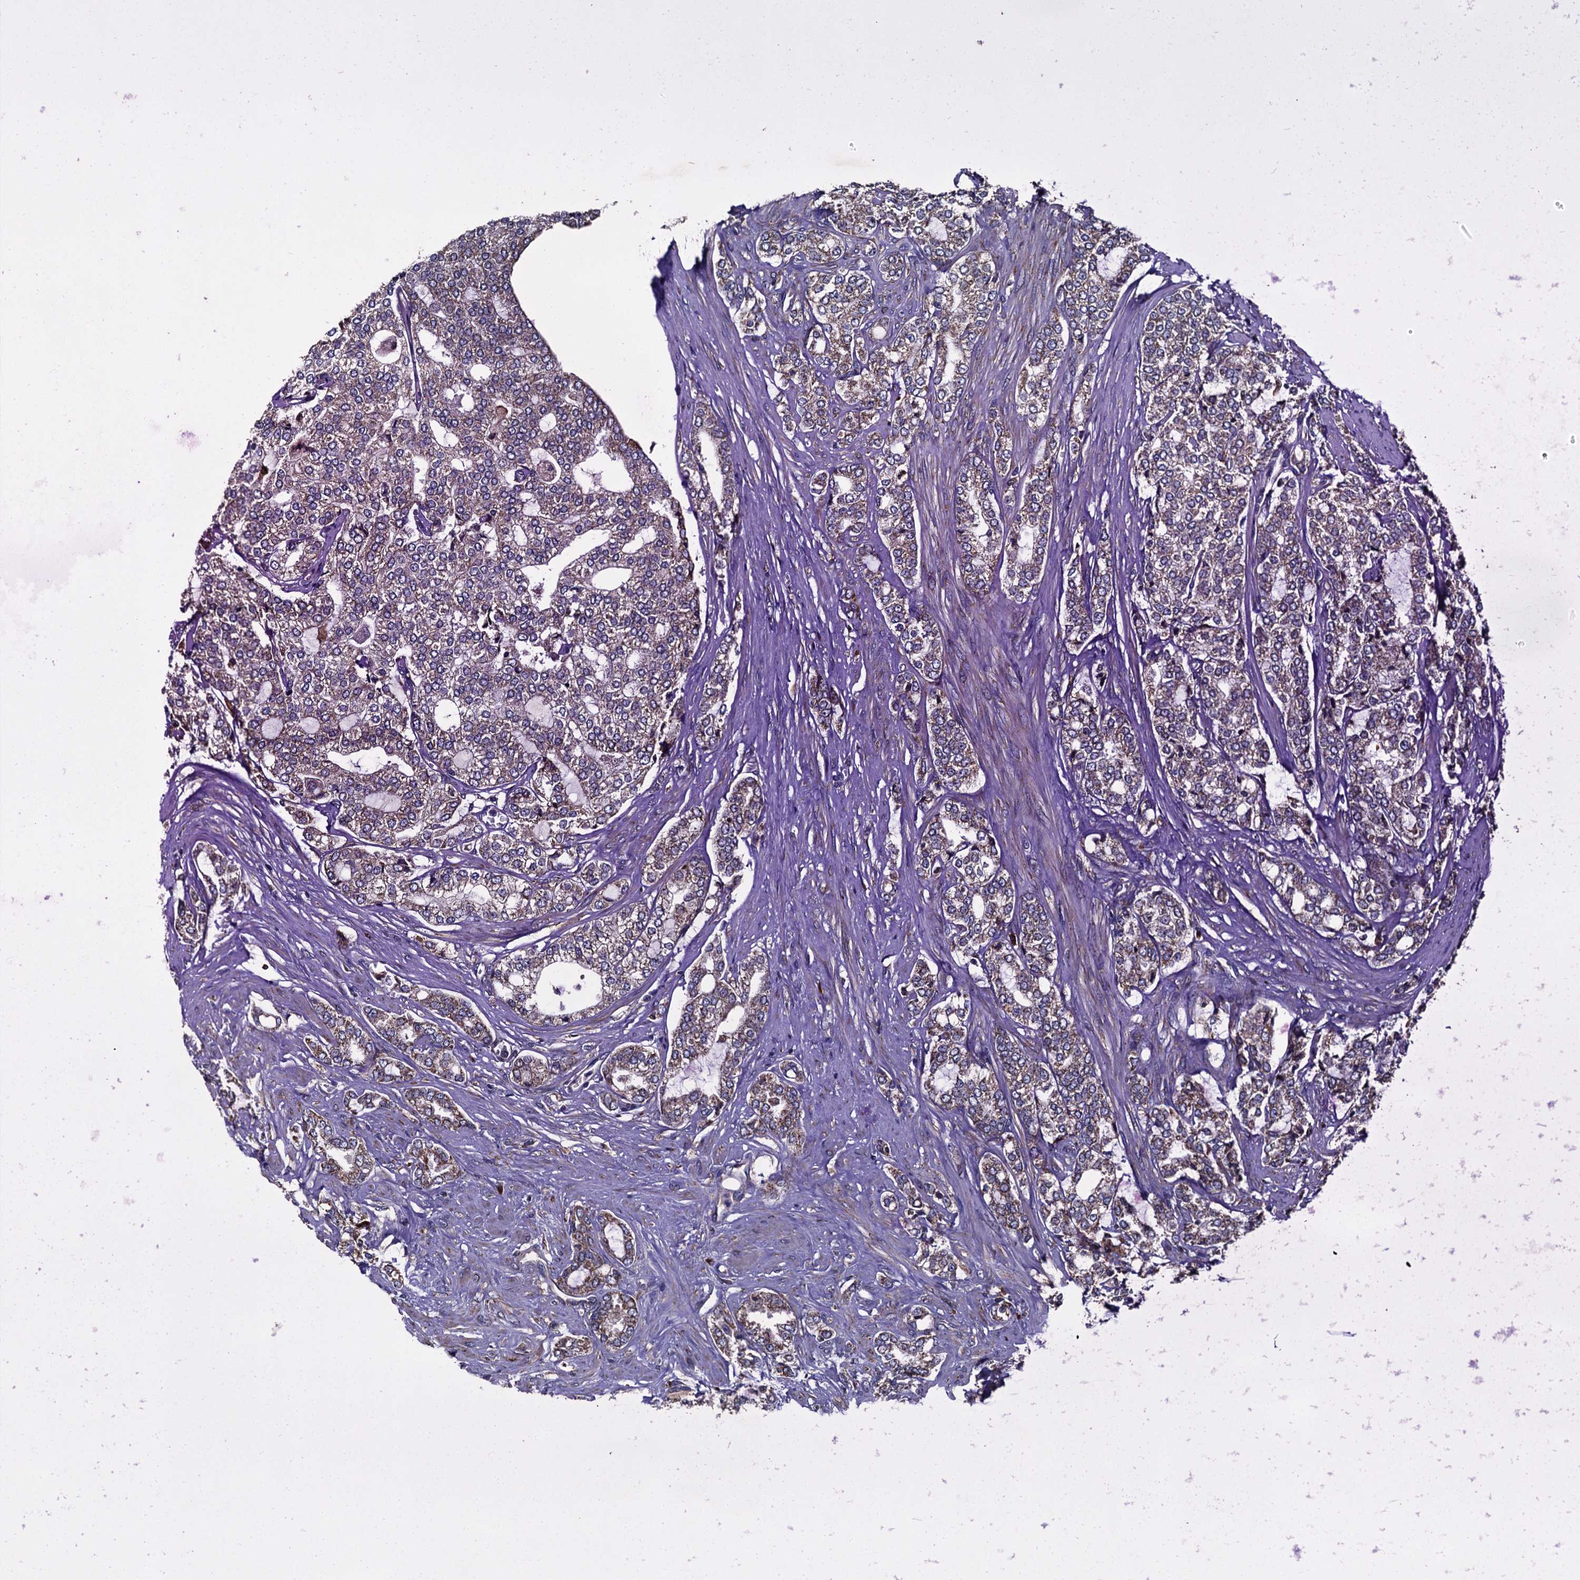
{"staining": {"intensity": "moderate", "quantity": ">75%", "location": "cytoplasmic/membranous"}, "tissue": "prostate cancer", "cell_type": "Tumor cells", "image_type": "cancer", "snomed": [{"axis": "morphology", "description": "Adenocarcinoma, High grade"}, {"axis": "topography", "description": "Prostate"}], "caption": "An image showing moderate cytoplasmic/membranous staining in about >75% of tumor cells in prostate cancer, as visualized by brown immunohistochemical staining.", "gene": "ACSS3", "patient": {"sex": "male", "age": 64}}